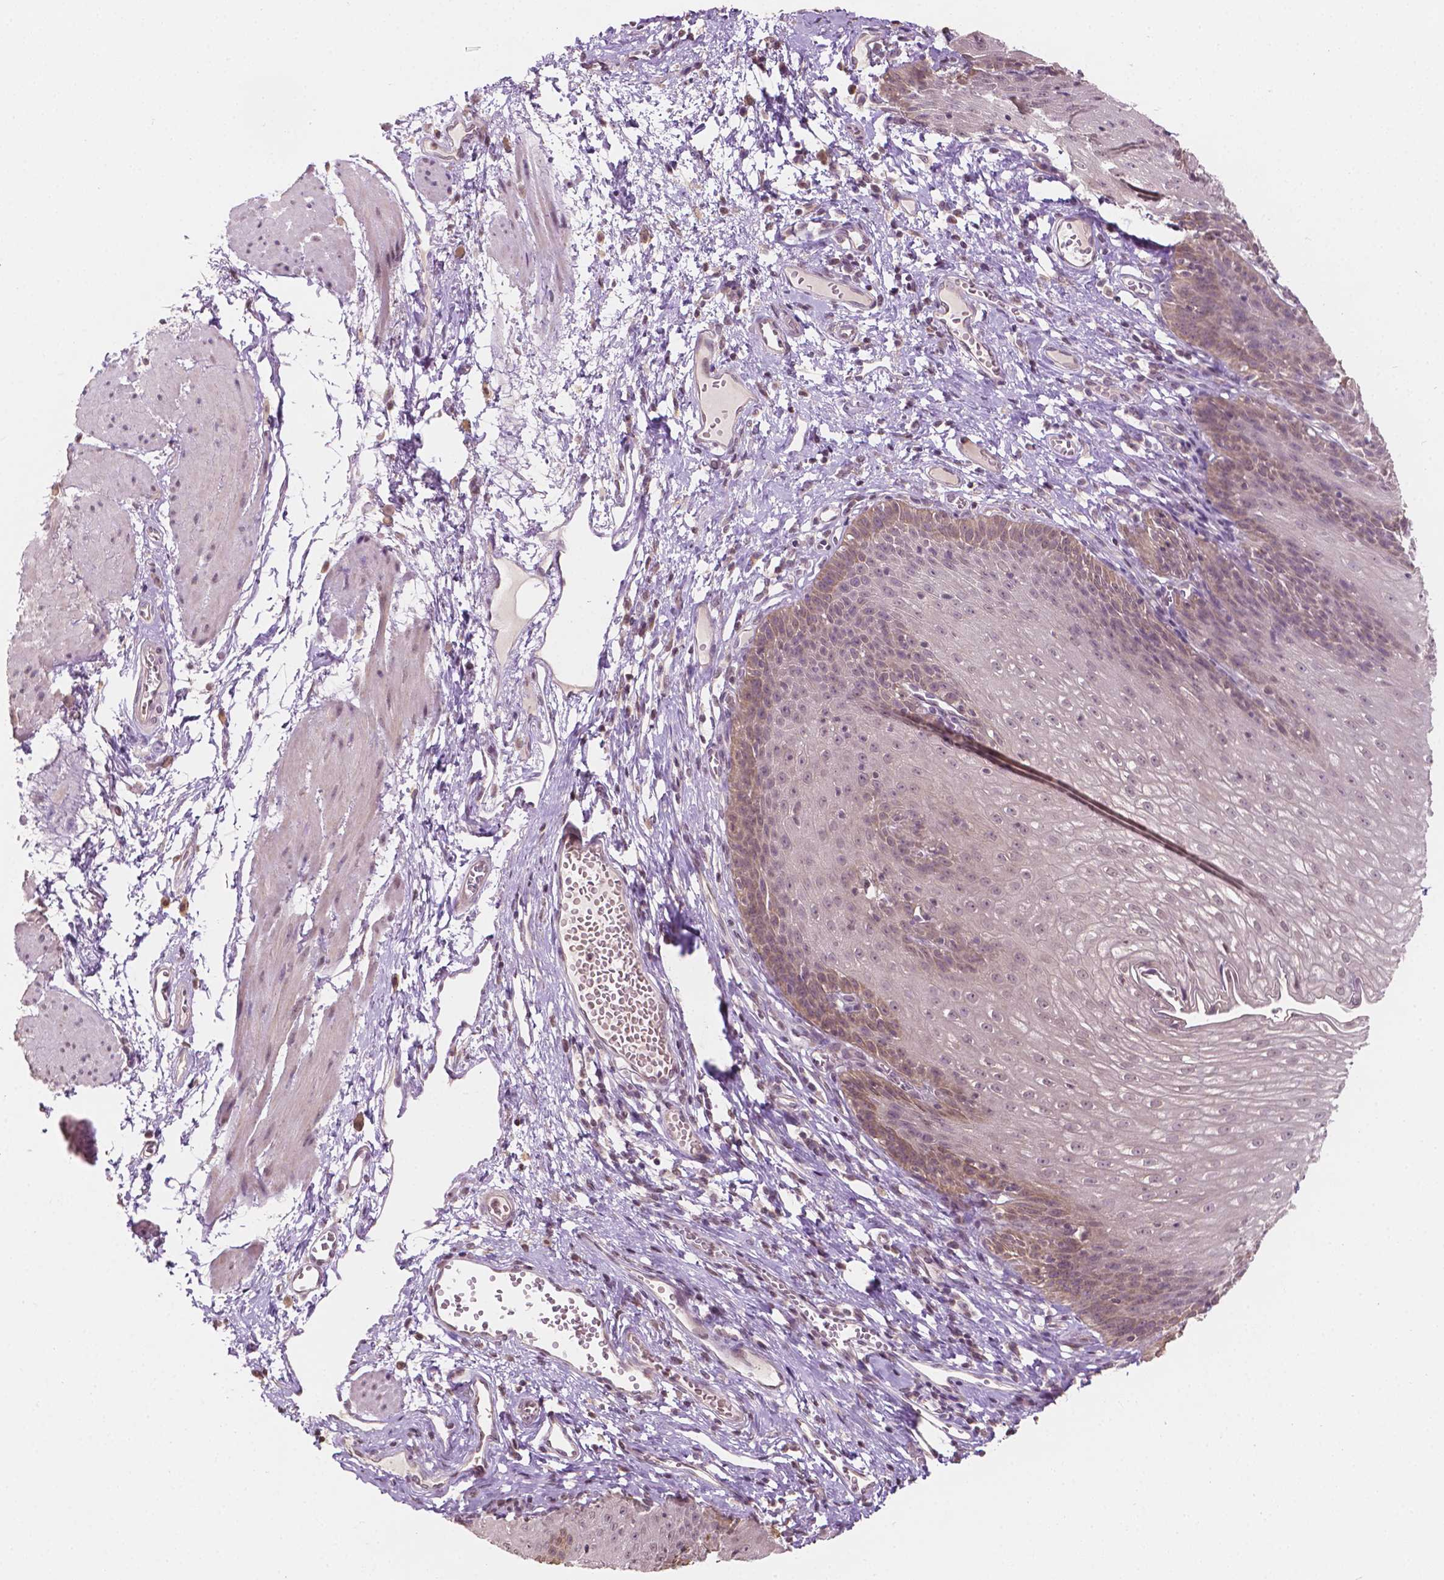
{"staining": {"intensity": "moderate", "quantity": "<25%", "location": "cytoplasmic/membranous"}, "tissue": "esophagus", "cell_type": "Squamous epithelial cells", "image_type": "normal", "snomed": [{"axis": "morphology", "description": "Normal tissue, NOS"}, {"axis": "topography", "description": "Esophagus"}], "caption": "Squamous epithelial cells display low levels of moderate cytoplasmic/membranous positivity in about <25% of cells in unremarkable esophagus. The staining was performed using DAB (3,3'-diaminobenzidine), with brown indicating positive protein expression. Nuclei are stained blue with hematoxylin.", "gene": "NOS1AP", "patient": {"sex": "male", "age": 72}}